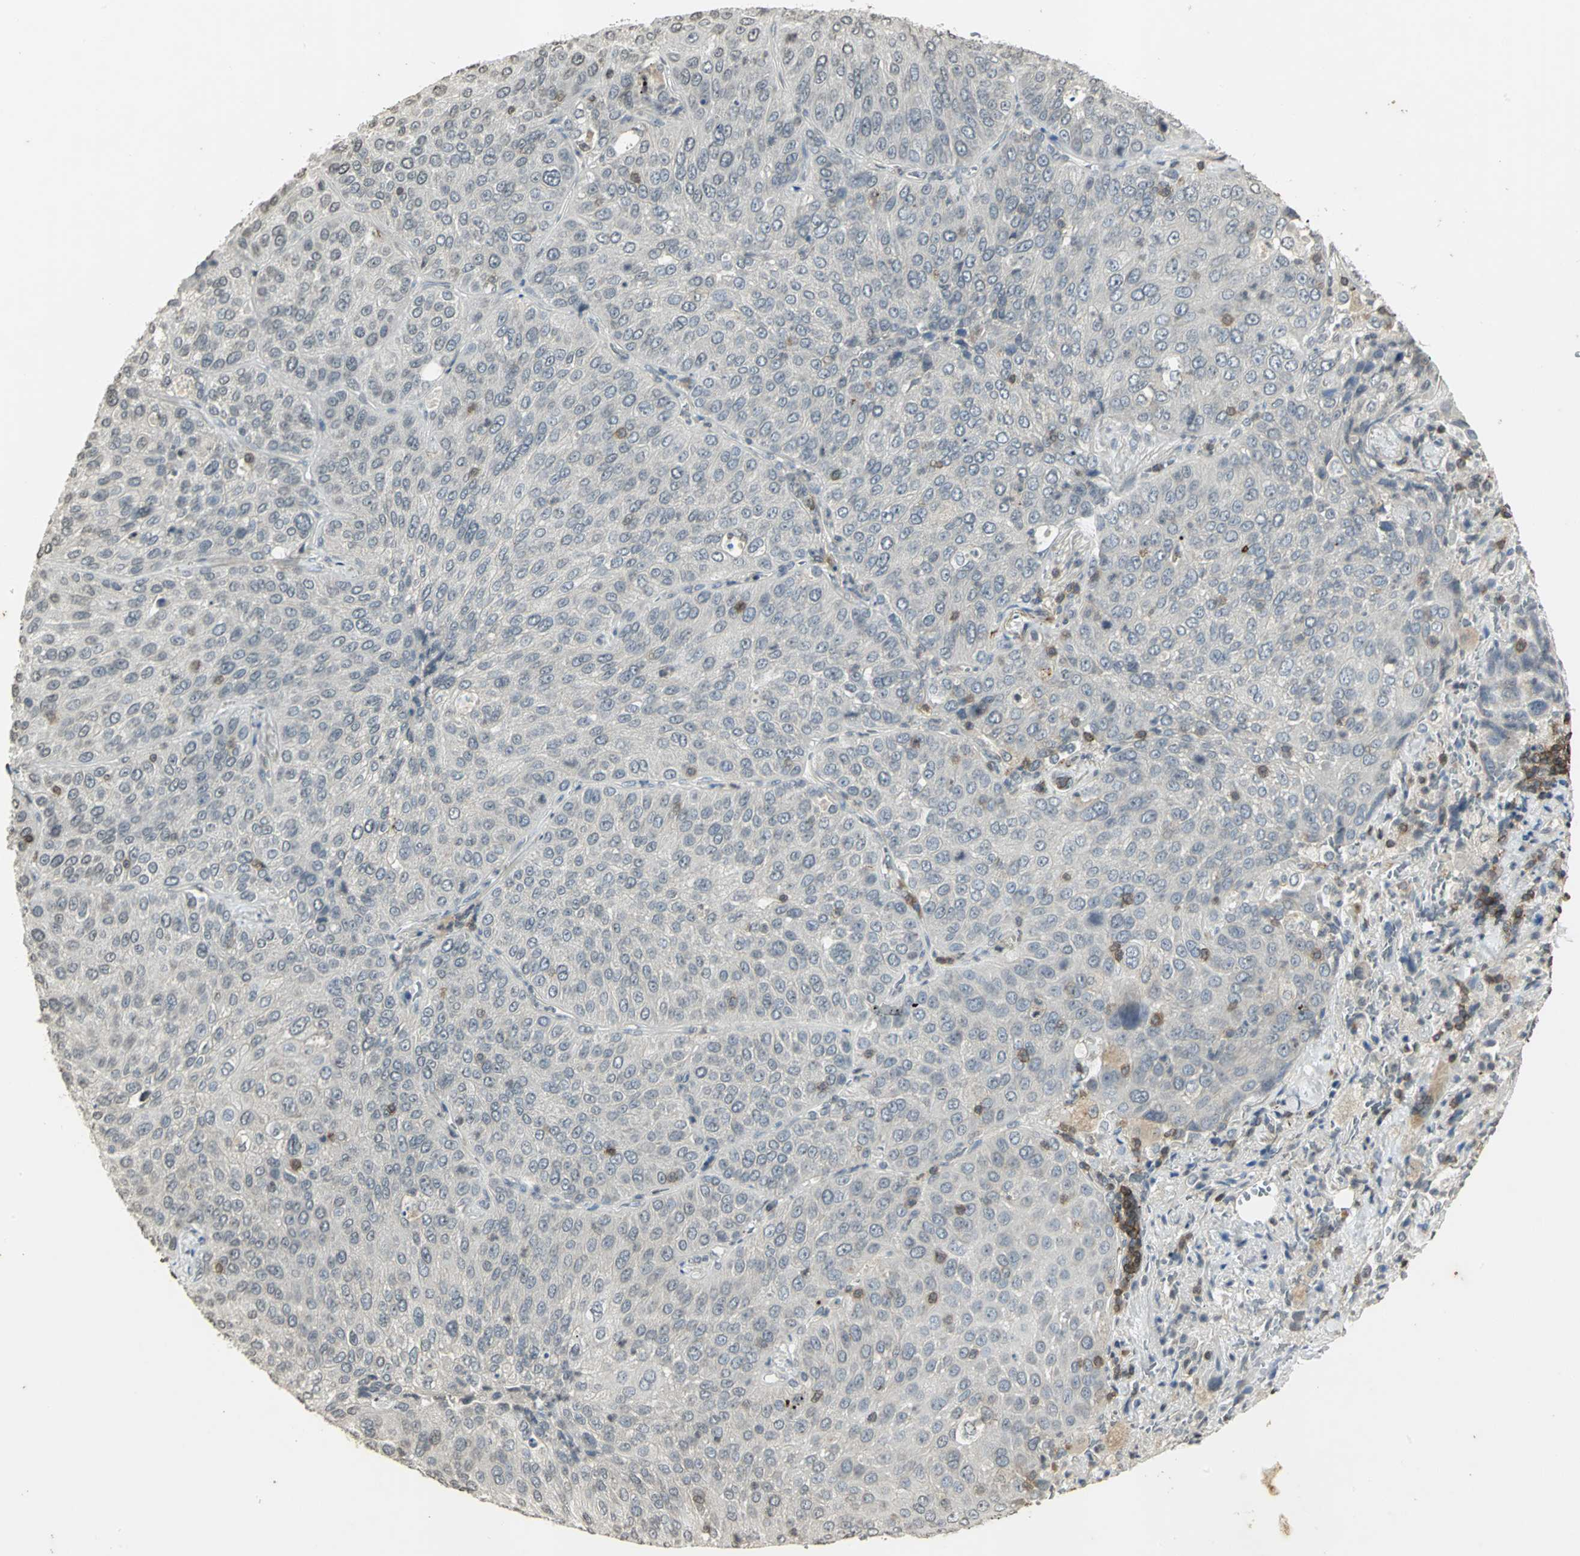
{"staining": {"intensity": "negative", "quantity": "none", "location": "none"}, "tissue": "lung cancer", "cell_type": "Tumor cells", "image_type": "cancer", "snomed": [{"axis": "morphology", "description": "Squamous cell carcinoma, NOS"}, {"axis": "topography", "description": "Lung"}], "caption": "An IHC photomicrograph of squamous cell carcinoma (lung) is shown. There is no staining in tumor cells of squamous cell carcinoma (lung). (Immunohistochemistry, brightfield microscopy, high magnification).", "gene": "IL16", "patient": {"sex": "male", "age": 54}}